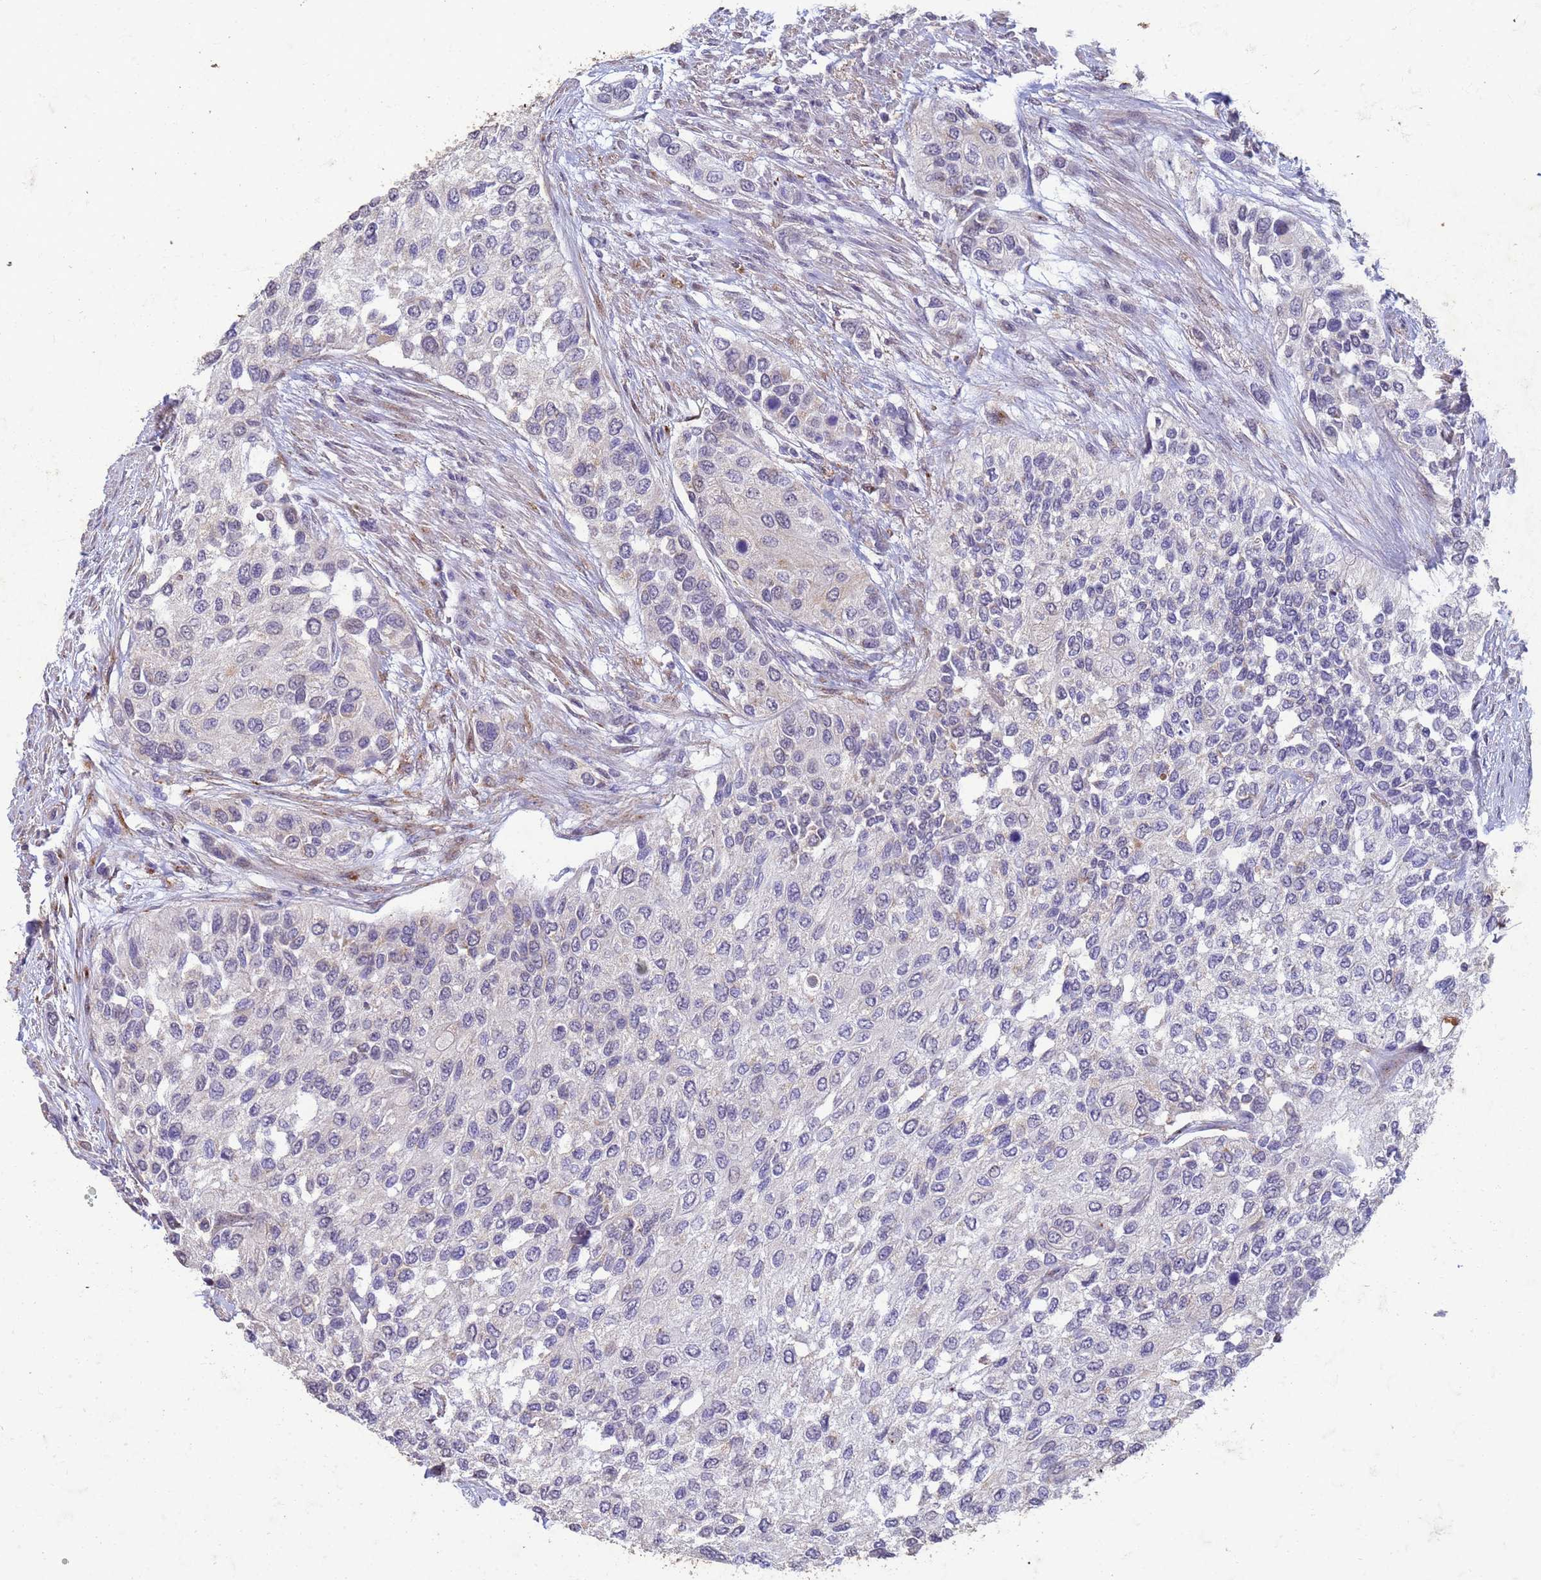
{"staining": {"intensity": "negative", "quantity": "none", "location": "none"}, "tissue": "urothelial cancer", "cell_type": "Tumor cells", "image_type": "cancer", "snomed": [{"axis": "morphology", "description": "Normal tissue, NOS"}, {"axis": "morphology", "description": "Urothelial carcinoma, High grade"}, {"axis": "topography", "description": "Vascular tissue"}, {"axis": "topography", "description": "Urinary bladder"}], "caption": "This is a micrograph of IHC staining of urothelial carcinoma (high-grade), which shows no expression in tumor cells. Nuclei are stained in blue.", "gene": "SLC25A15", "patient": {"sex": "female", "age": 56}}